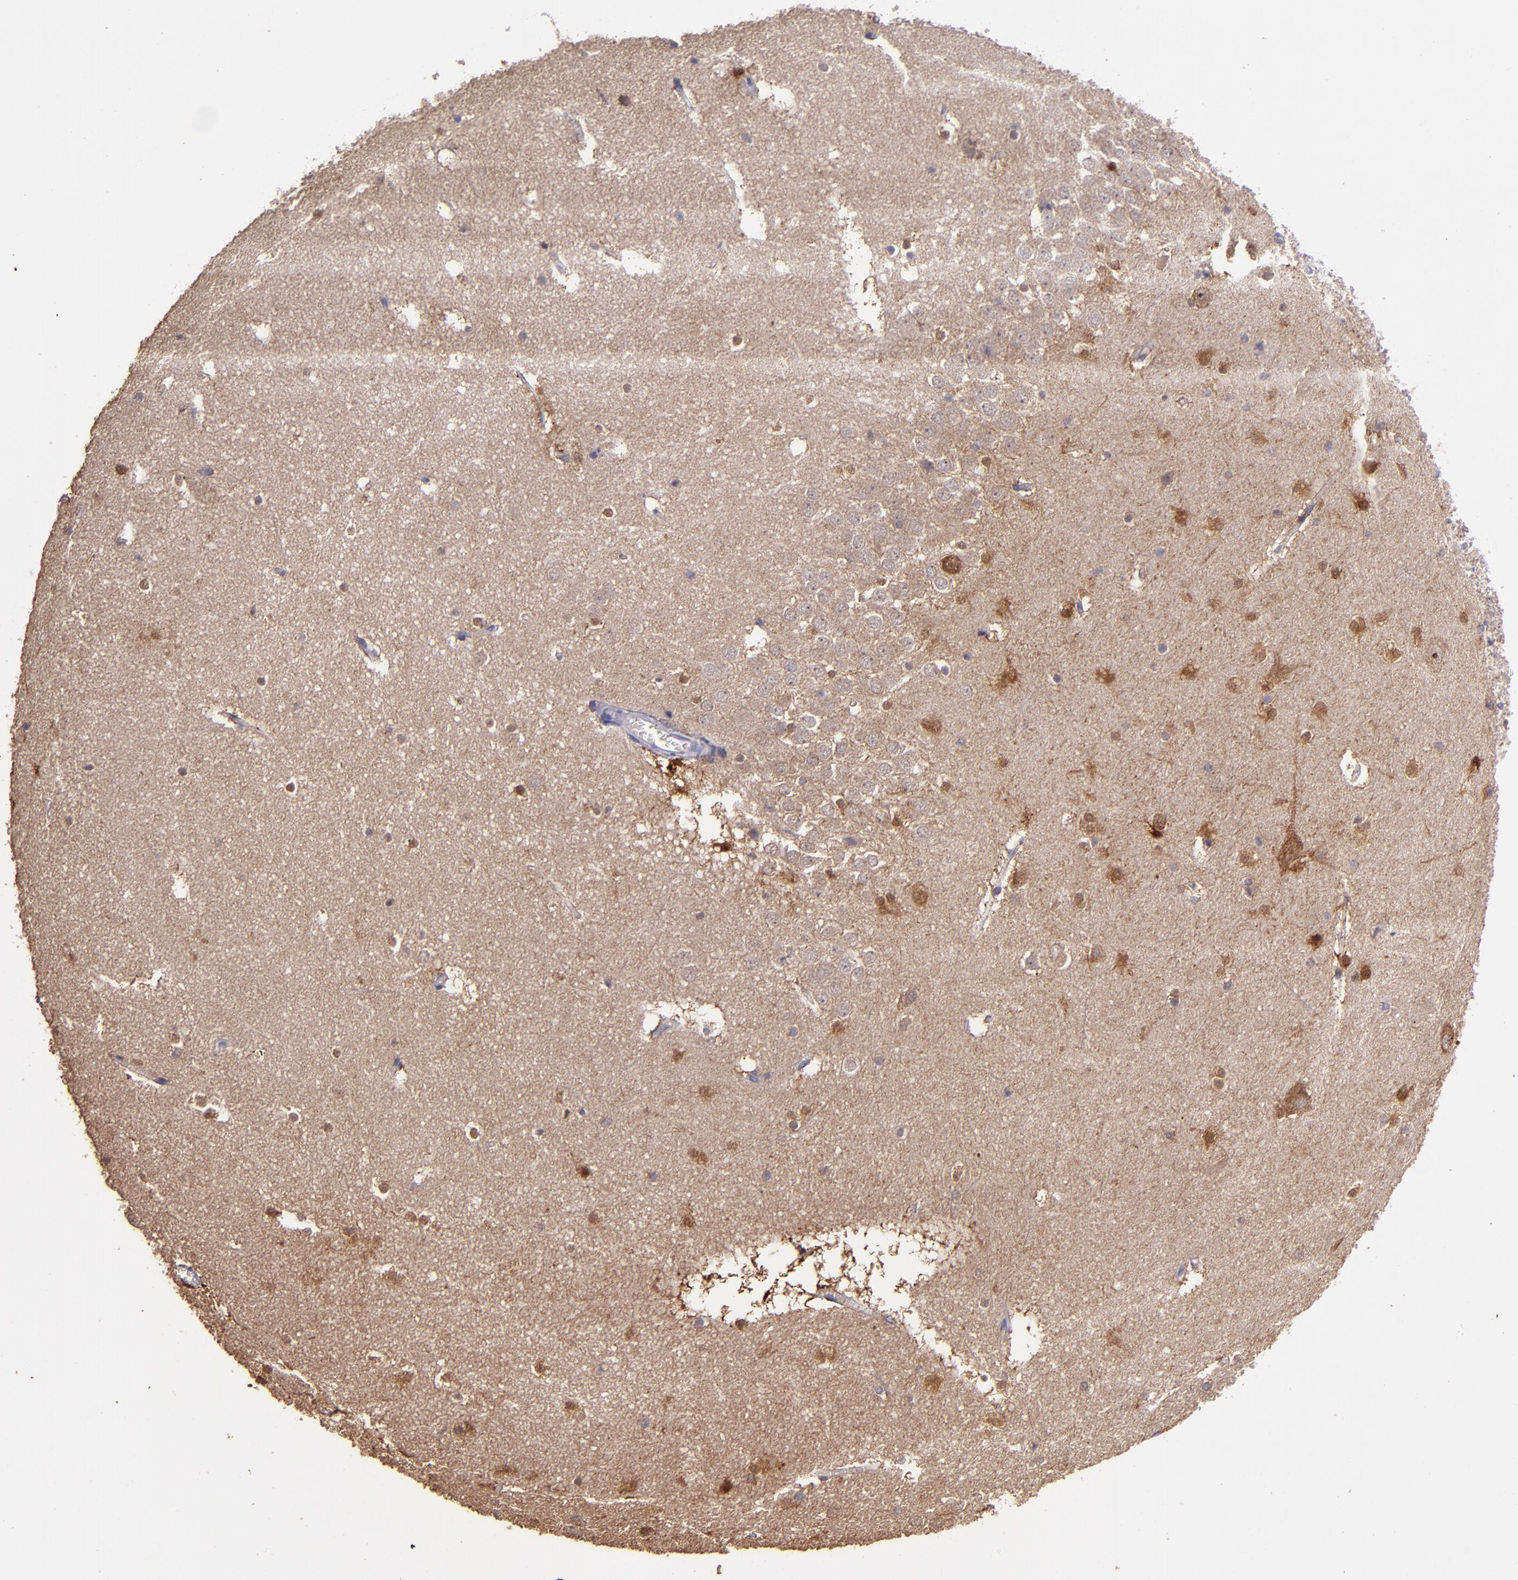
{"staining": {"intensity": "weak", "quantity": ">75%", "location": "cytoplasmic/membranous"}, "tissue": "hippocampus", "cell_type": "Glial cells", "image_type": "normal", "snomed": [{"axis": "morphology", "description": "Normal tissue, NOS"}, {"axis": "topography", "description": "Hippocampus"}], "caption": "This histopathology image demonstrates normal hippocampus stained with immunohistochemistry (IHC) to label a protein in brown. The cytoplasmic/membranous of glial cells show weak positivity for the protein. Nuclei are counter-stained blue.", "gene": "PAPPA", "patient": {"sex": "male", "age": 45}}